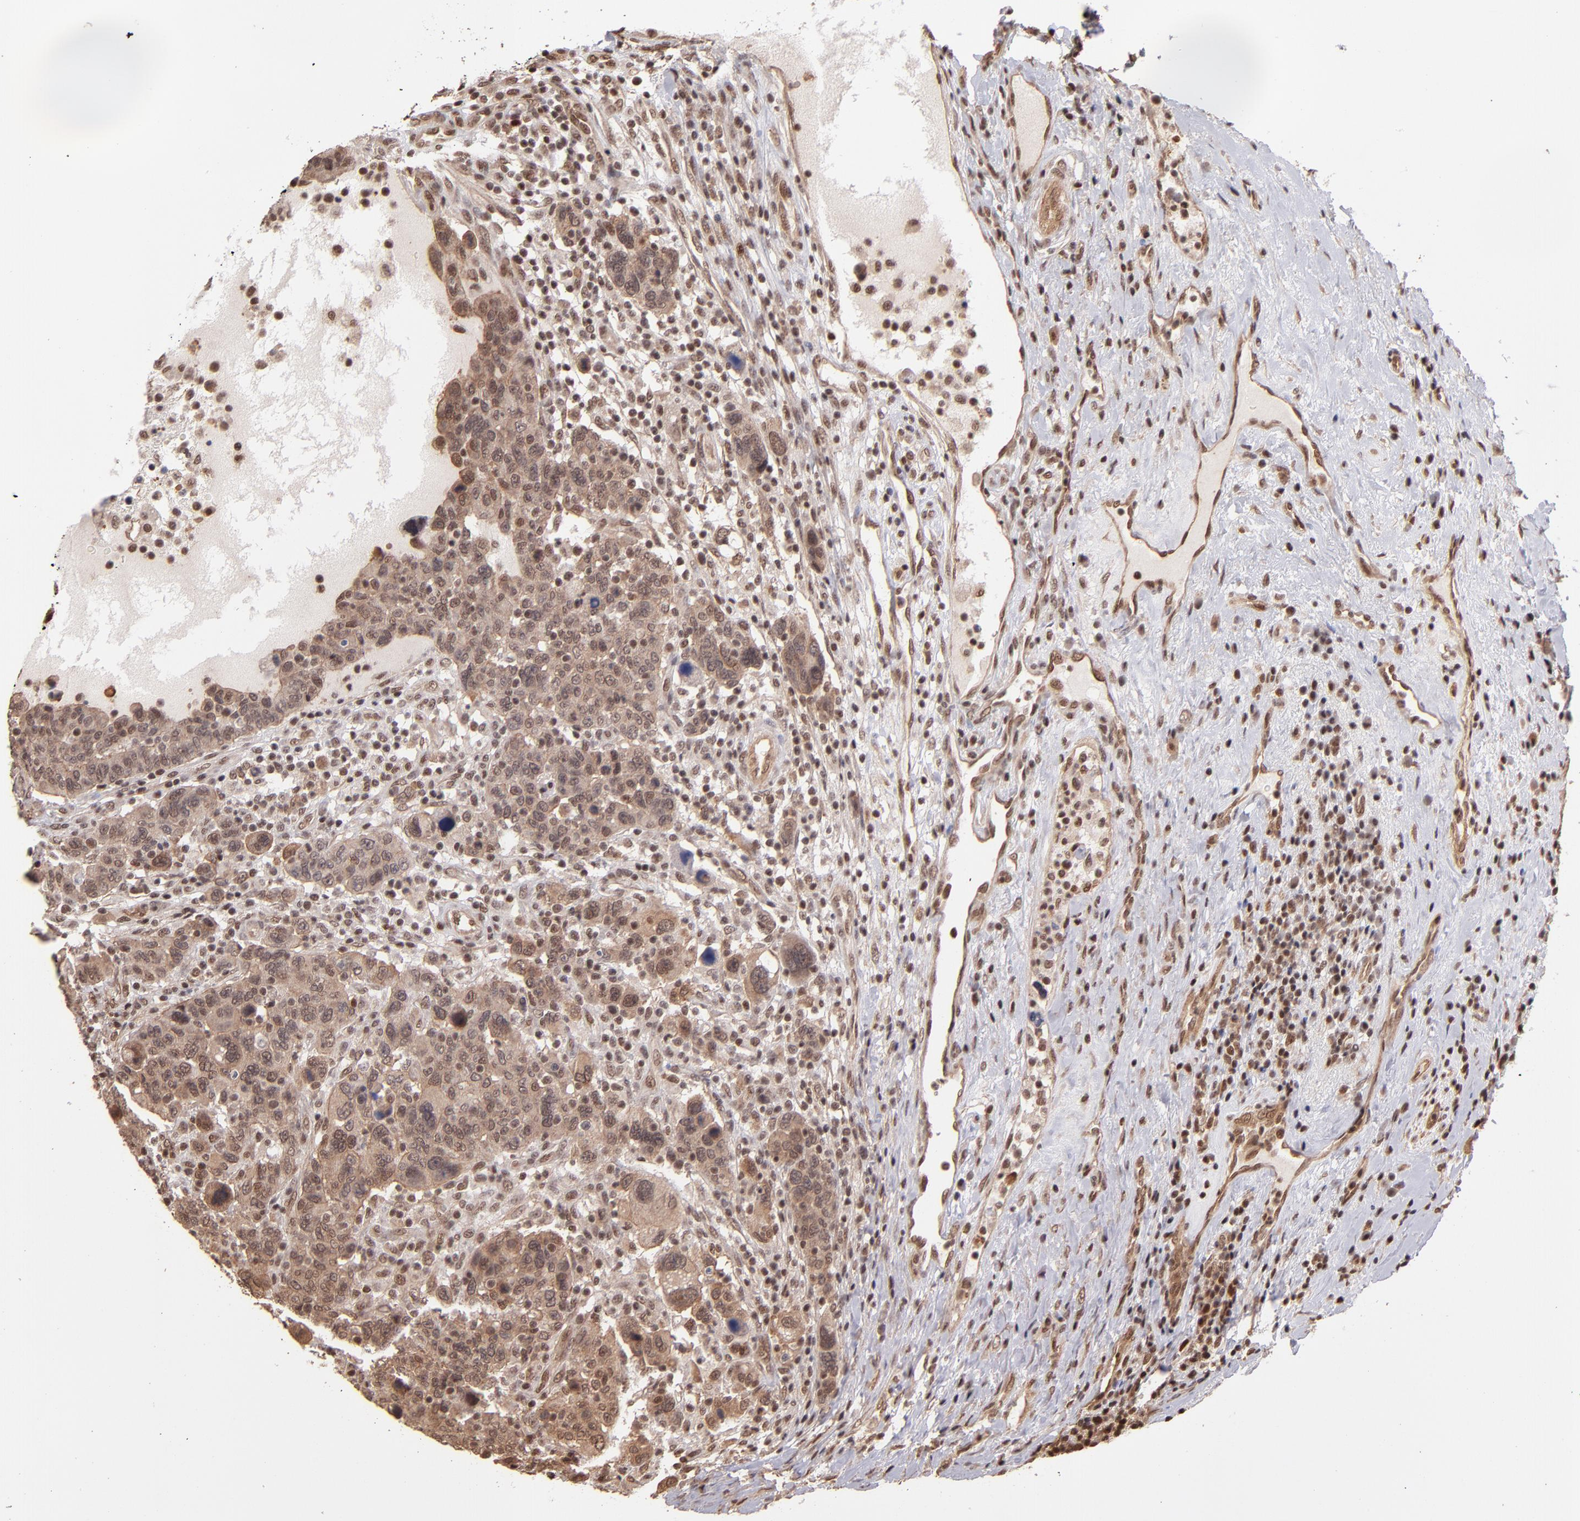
{"staining": {"intensity": "moderate", "quantity": ">75%", "location": "cytoplasmic/membranous,nuclear"}, "tissue": "breast cancer", "cell_type": "Tumor cells", "image_type": "cancer", "snomed": [{"axis": "morphology", "description": "Duct carcinoma"}, {"axis": "topography", "description": "Breast"}], "caption": "Immunohistochemistry photomicrograph of neoplastic tissue: human infiltrating ductal carcinoma (breast) stained using immunohistochemistry displays medium levels of moderate protein expression localized specifically in the cytoplasmic/membranous and nuclear of tumor cells, appearing as a cytoplasmic/membranous and nuclear brown color.", "gene": "TERF2", "patient": {"sex": "female", "age": 37}}